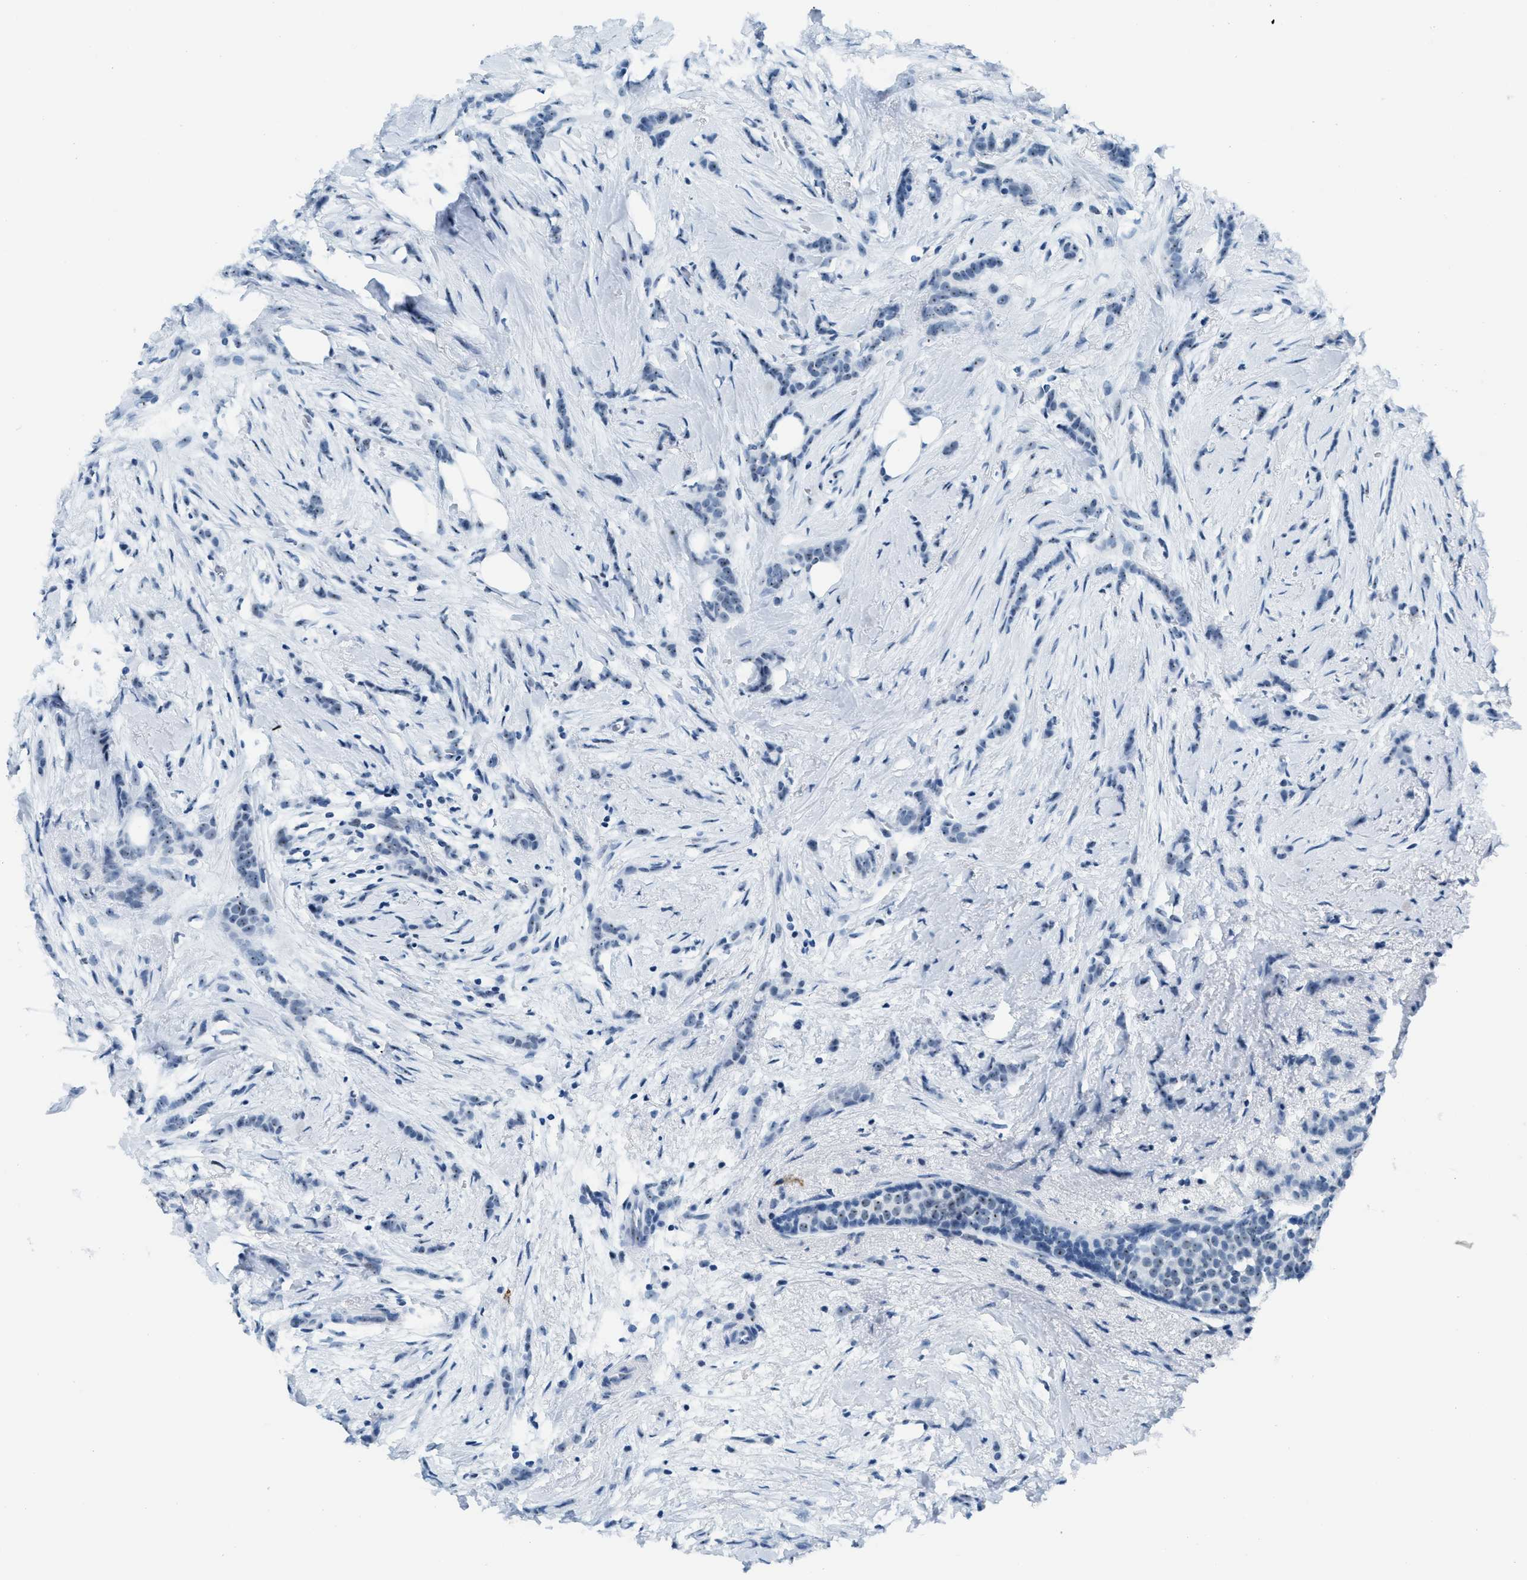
{"staining": {"intensity": "weak", "quantity": ">75%", "location": "nuclear"}, "tissue": "breast cancer", "cell_type": "Tumor cells", "image_type": "cancer", "snomed": [{"axis": "morphology", "description": "Lobular carcinoma, in situ"}, {"axis": "morphology", "description": "Lobular carcinoma"}, {"axis": "topography", "description": "Breast"}], "caption": "Approximately >75% of tumor cells in human lobular carcinoma (breast) demonstrate weak nuclear protein staining as visualized by brown immunohistochemical staining.", "gene": "PLA2G2A", "patient": {"sex": "female", "age": 41}}